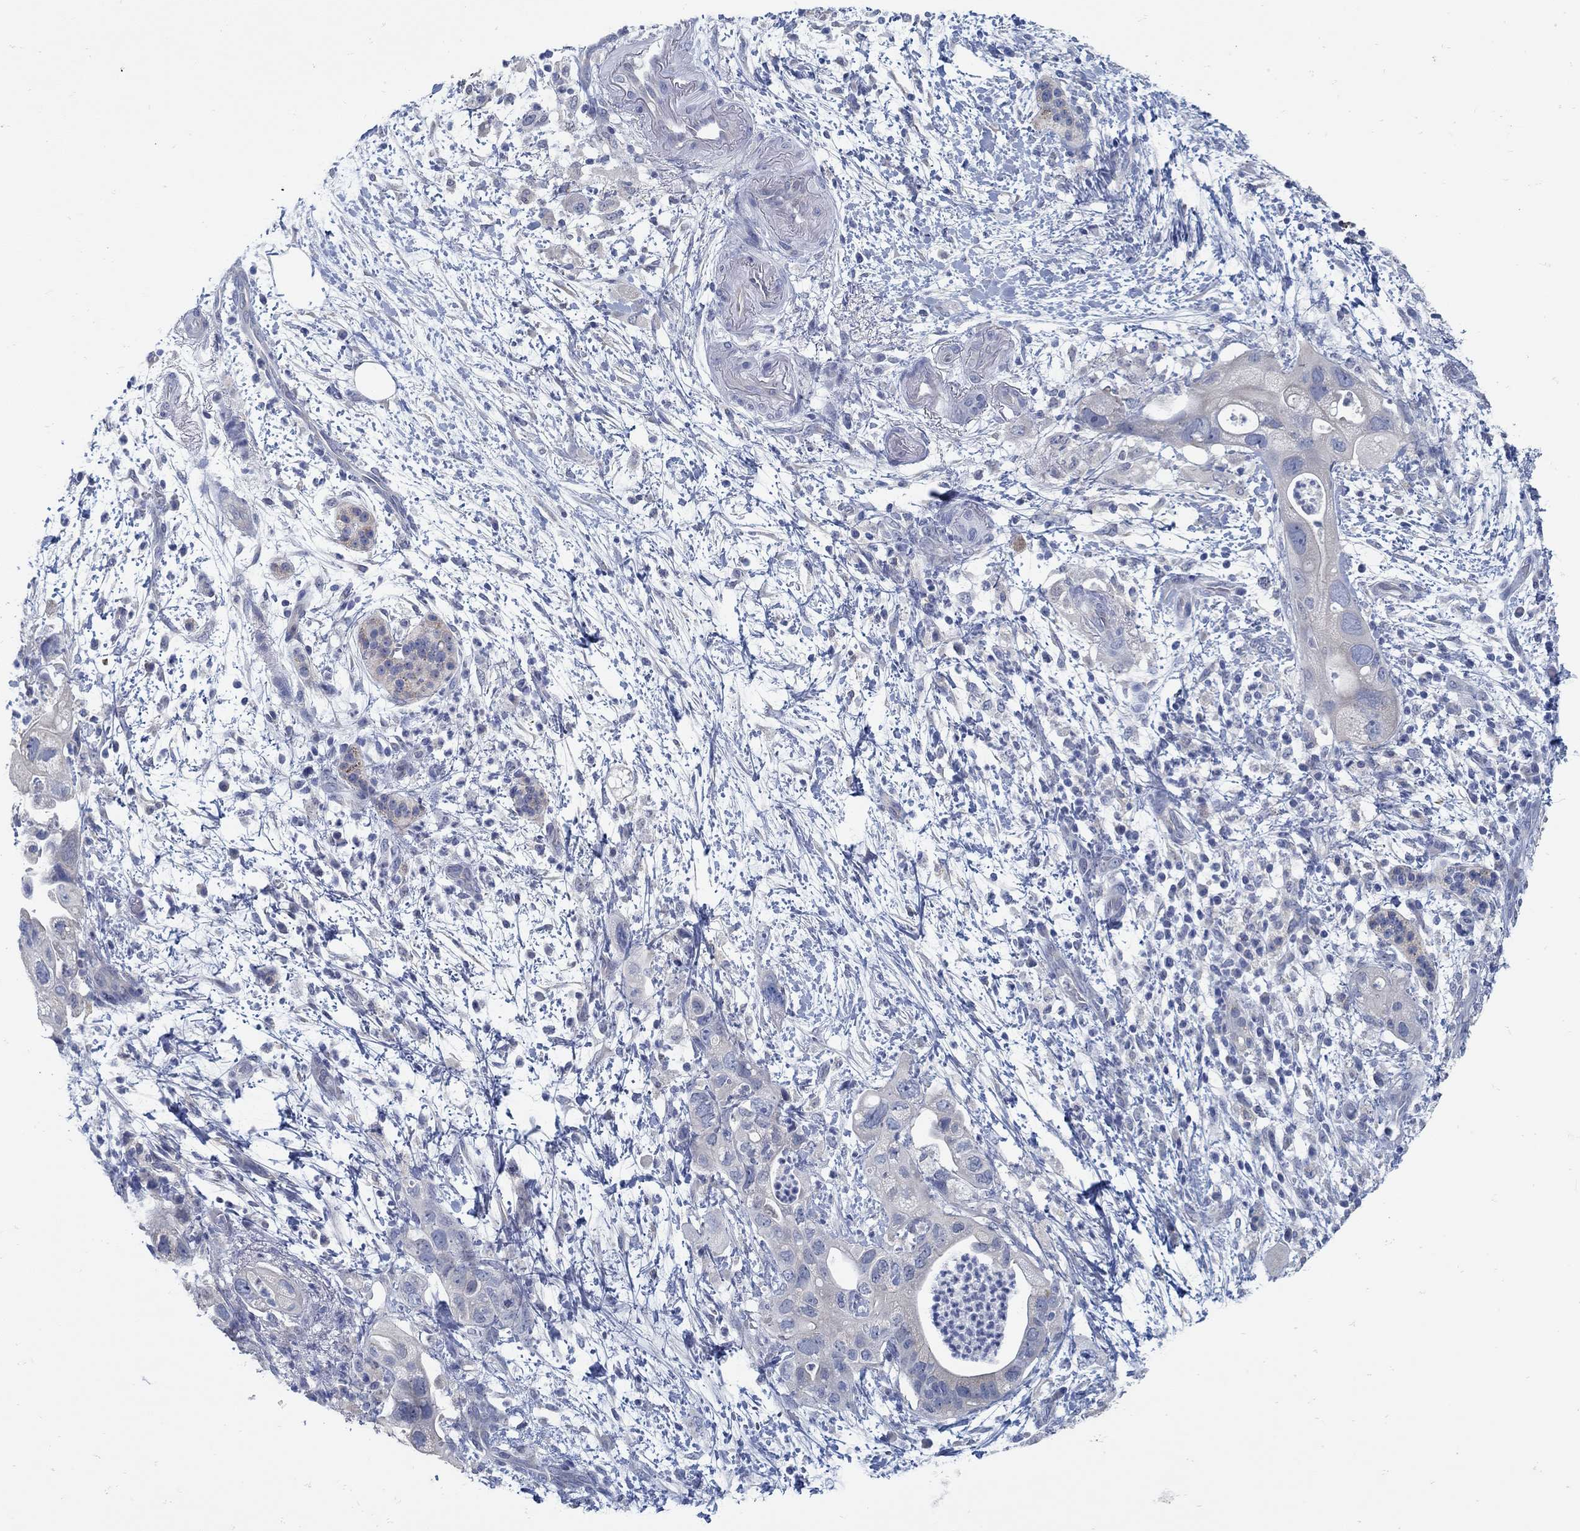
{"staining": {"intensity": "negative", "quantity": "none", "location": "none"}, "tissue": "pancreatic cancer", "cell_type": "Tumor cells", "image_type": "cancer", "snomed": [{"axis": "morphology", "description": "Adenocarcinoma, NOS"}, {"axis": "topography", "description": "Pancreas"}], "caption": "Pancreatic cancer stained for a protein using immunohistochemistry shows no positivity tumor cells.", "gene": "ZFAND4", "patient": {"sex": "female", "age": 72}}